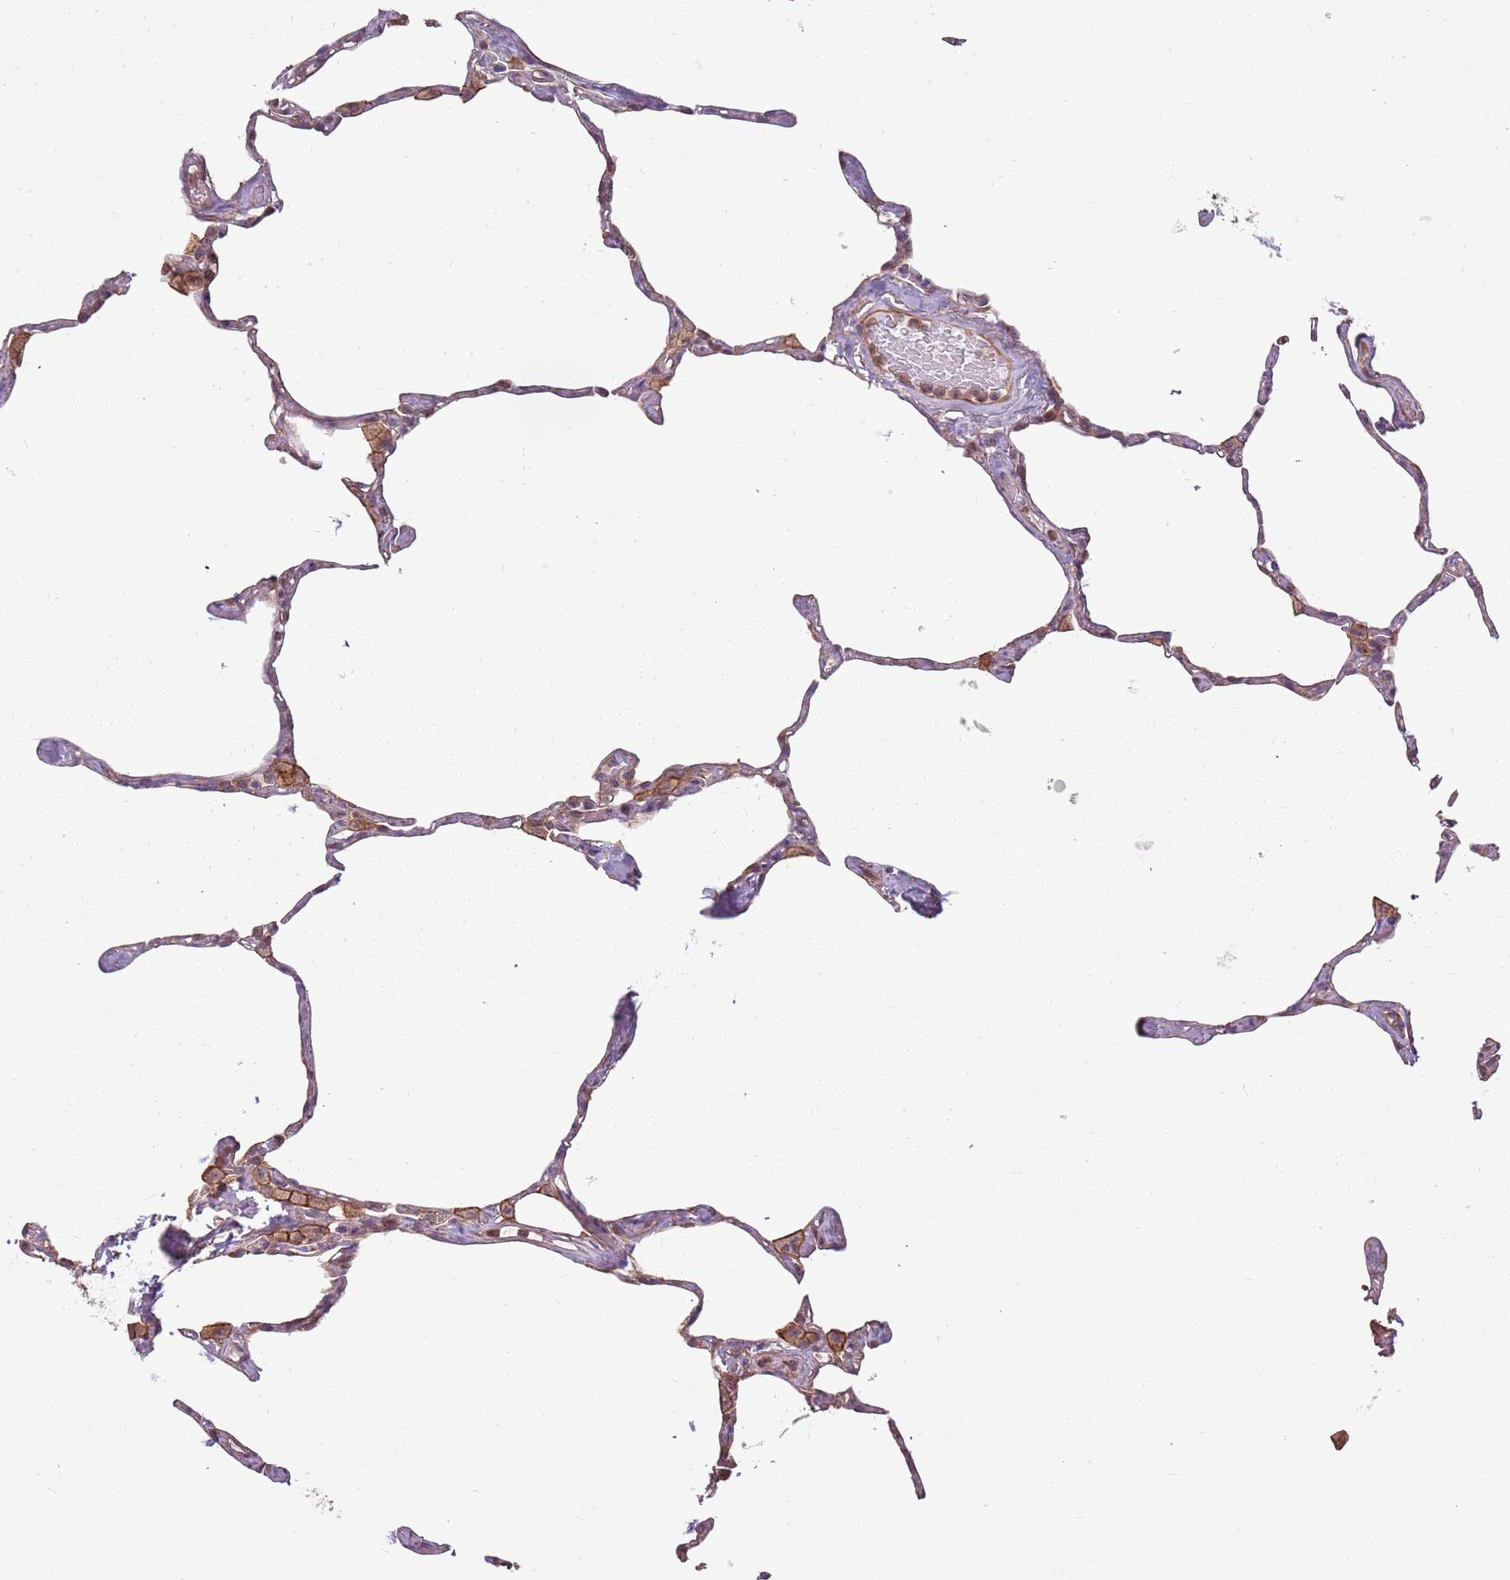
{"staining": {"intensity": "weak", "quantity": "25%-75%", "location": "cytoplasmic/membranous"}, "tissue": "lung", "cell_type": "Alveolar cells", "image_type": "normal", "snomed": [{"axis": "morphology", "description": "Normal tissue, NOS"}, {"axis": "topography", "description": "Lung"}], "caption": "IHC (DAB) staining of unremarkable human lung displays weak cytoplasmic/membranous protein expression in about 25%-75% of alveolar cells. The staining was performed using DAB, with brown indicating positive protein expression. Nuclei are stained blue with hematoxylin.", "gene": "RPL21", "patient": {"sex": "male", "age": 65}}